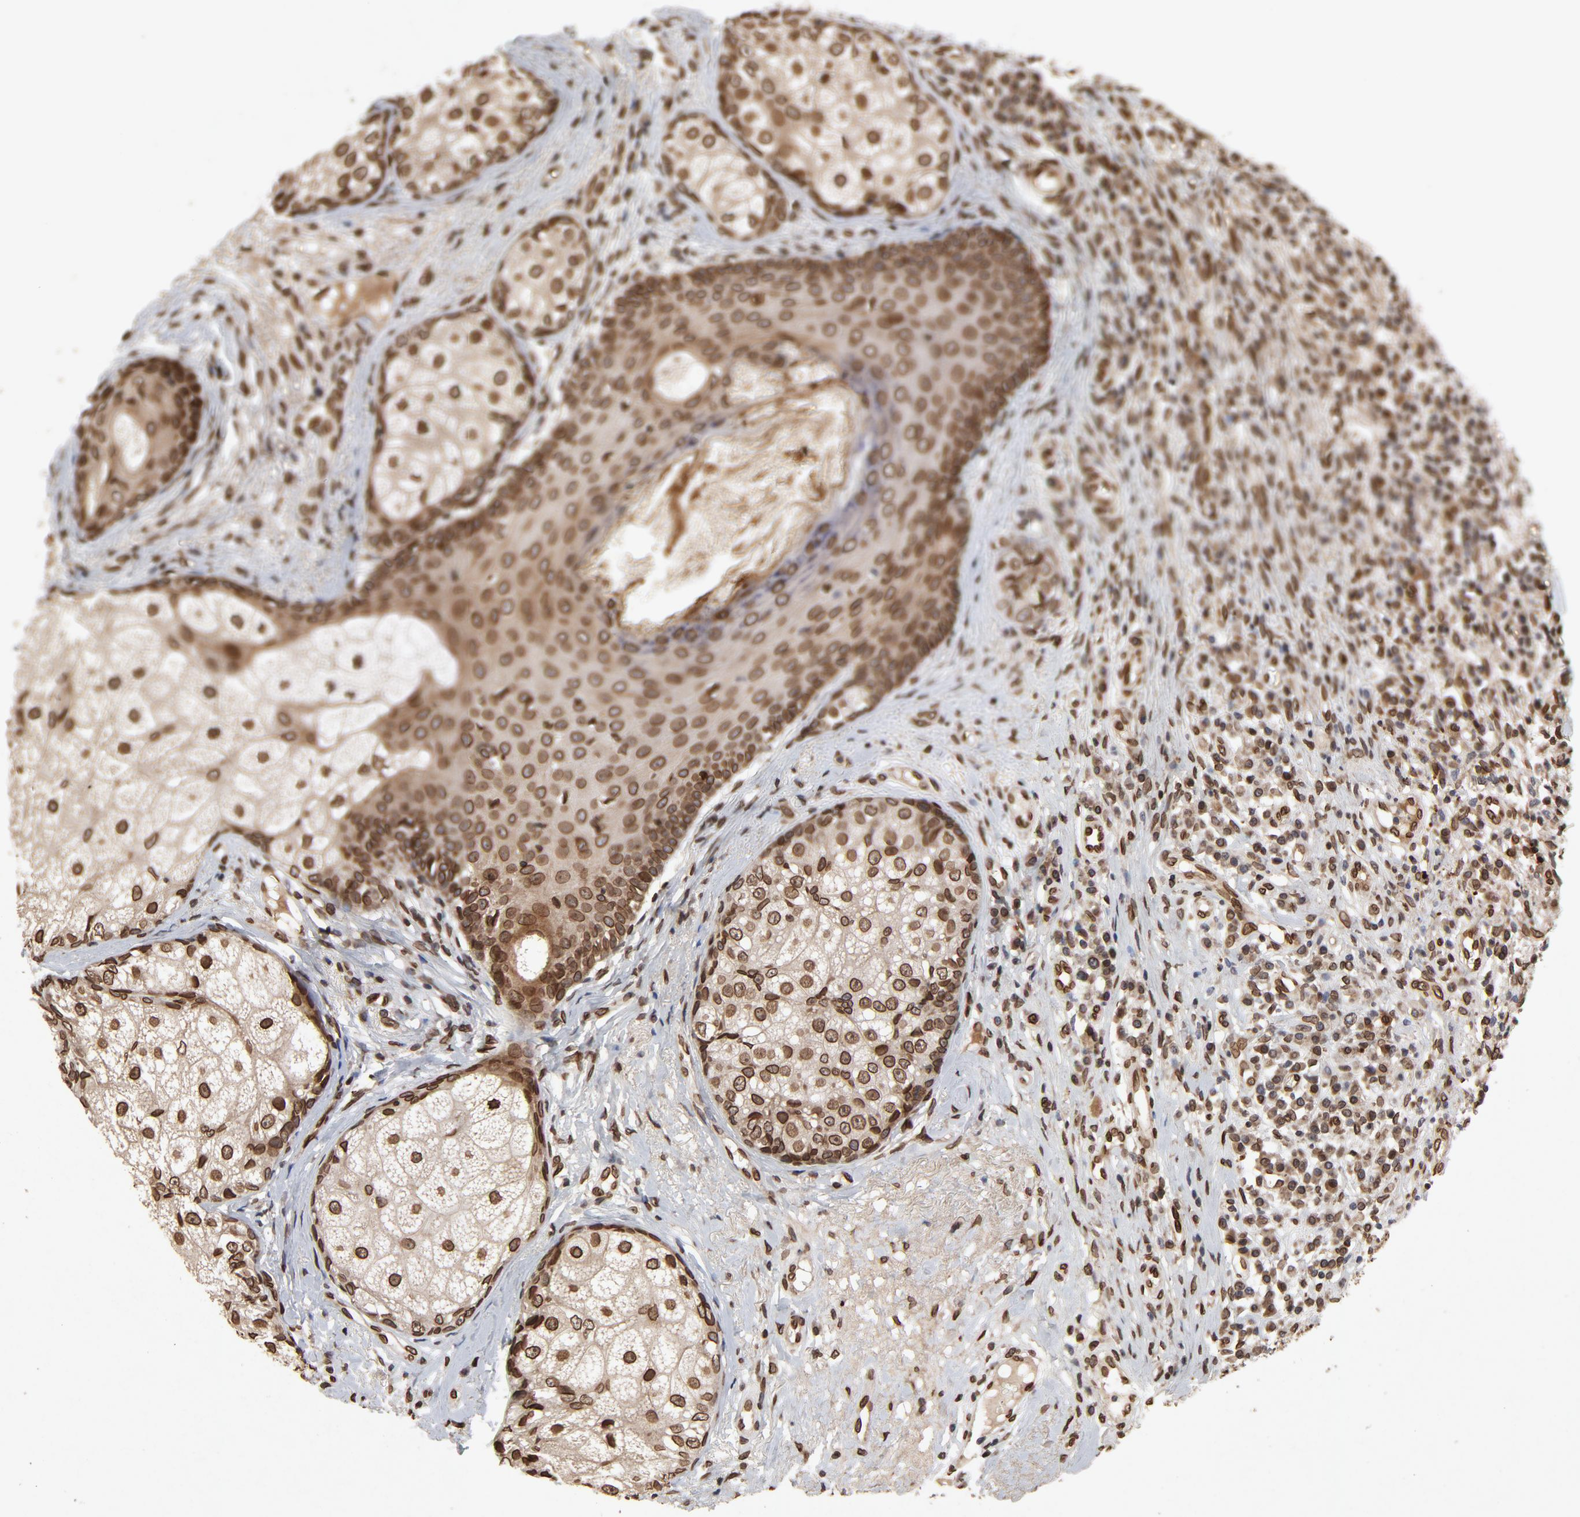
{"staining": {"intensity": "strong", "quantity": ">75%", "location": "cytoplasmic/membranous,nuclear"}, "tissue": "skin cancer", "cell_type": "Tumor cells", "image_type": "cancer", "snomed": [{"axis": "morphology", "description": "Basal cell carcinoma"}, {"axis": "topography", "description": "Skin"}], "caption": "Immunohistochemical staining of human skin cancer (basal cell carcinoma) demonstrates high levels of strong cytoplasmic/membranous and nuclear protein expression in approximately >75% of tumor cells. Immunohistochemistry (ihc) stains the protein in brown and the nuclei are stained blue.", "gene": "LMNA", "patient": {"sex": "male", "age": 87}}